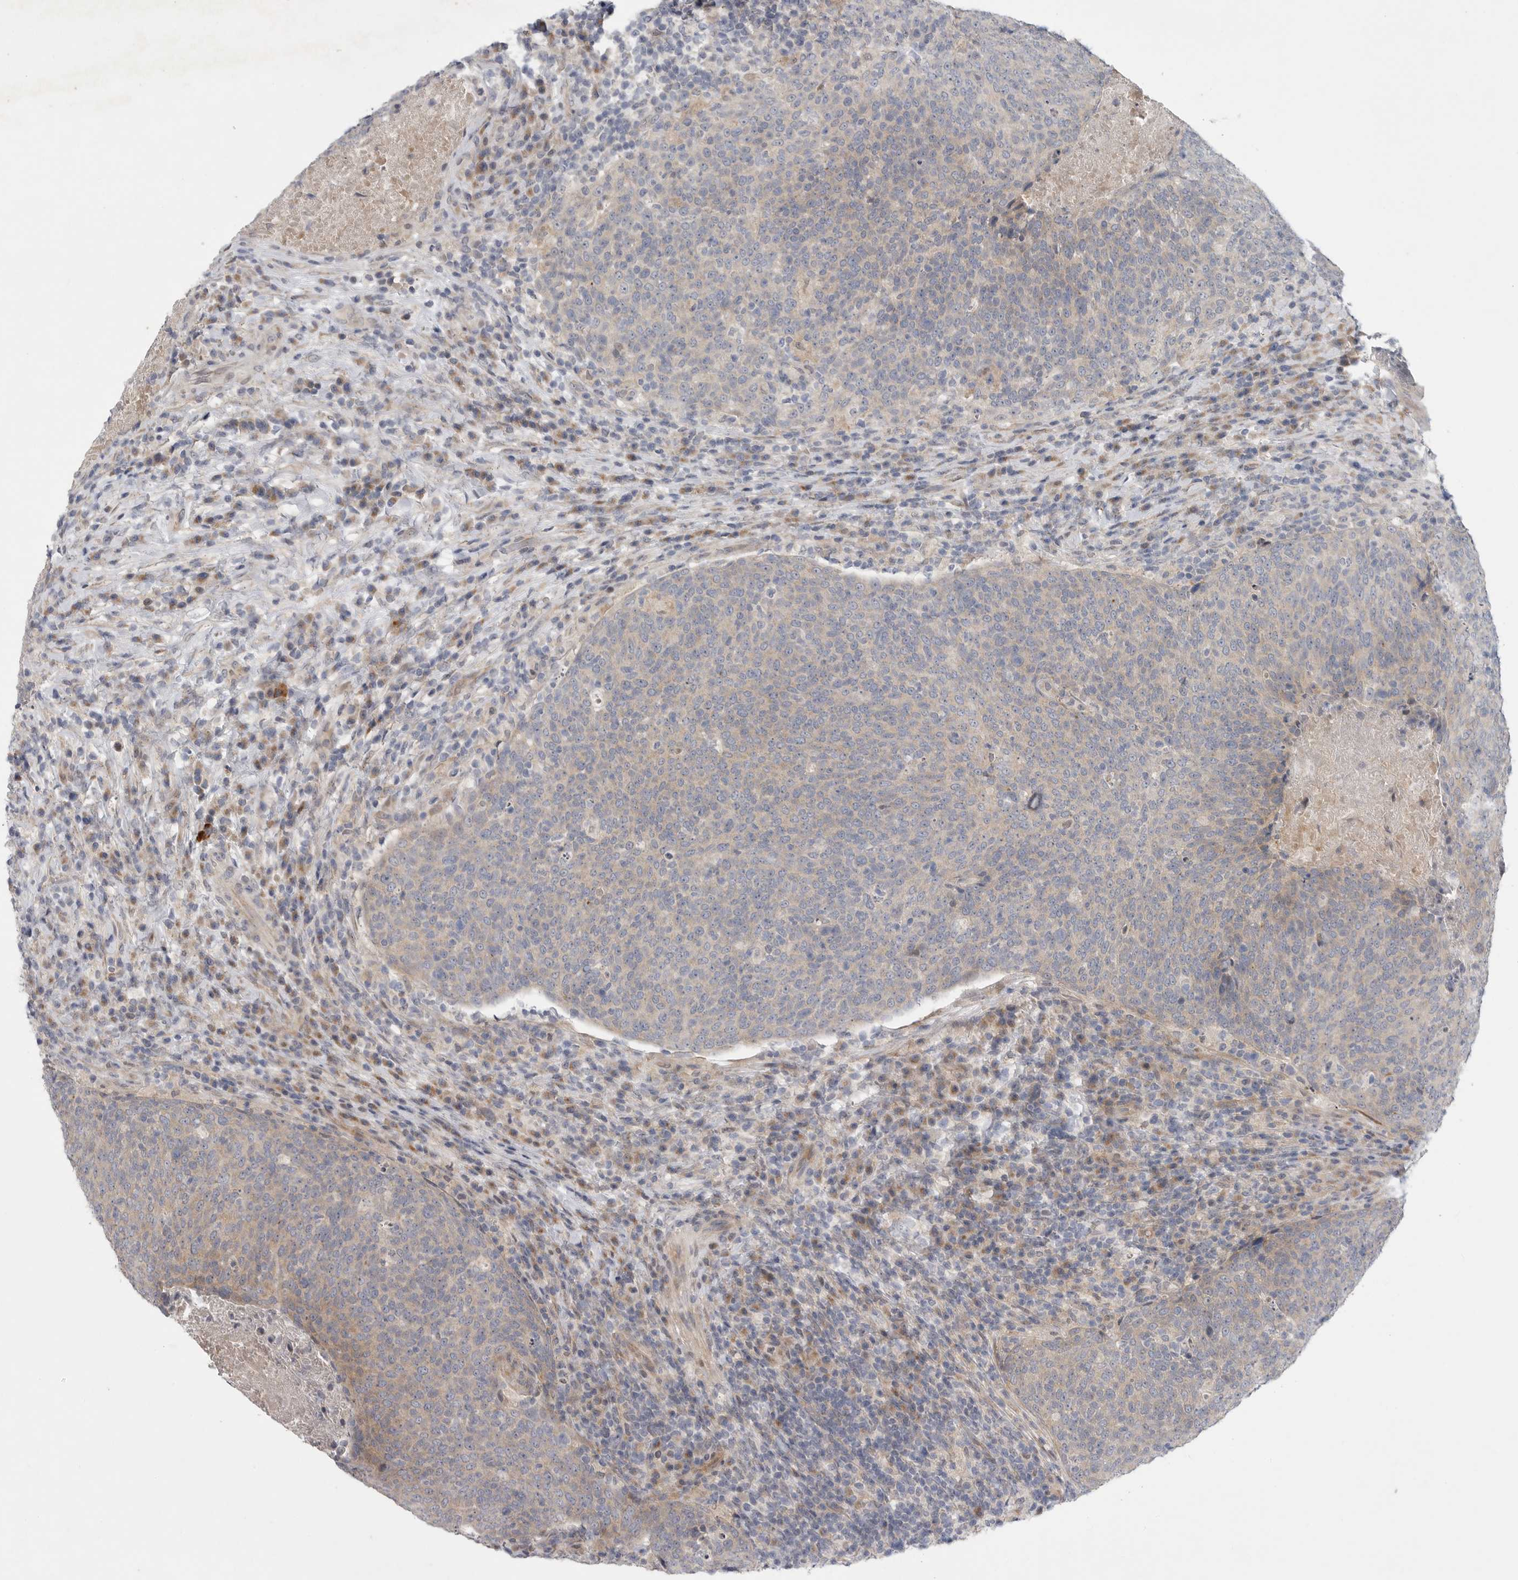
{"staining": {"intensity": "negative", "quantity": "none", "location": "none"}, "tissue": "head and neck cancer", "cell_type": "Tumor cells", "image_type": "cancer", "snomed": [{"axis": "morphology", "description": "Squamous cell carcinoma, NOS"}, {"axis": "morphology", "description": "Squamous cell carcinoma, metastatic, NOS"}, {"axis": "topography", "description": "Lymph node"}, {"axis": "topography", "description": "Head-Neck"}], "caption": "The micrograph demonstrates no staining of tumor cells in head and neck cancer (metastatic squamous cell carcinoma).", "gene": "FBXO43", "patient": {"sex": "male", "age": 62}}